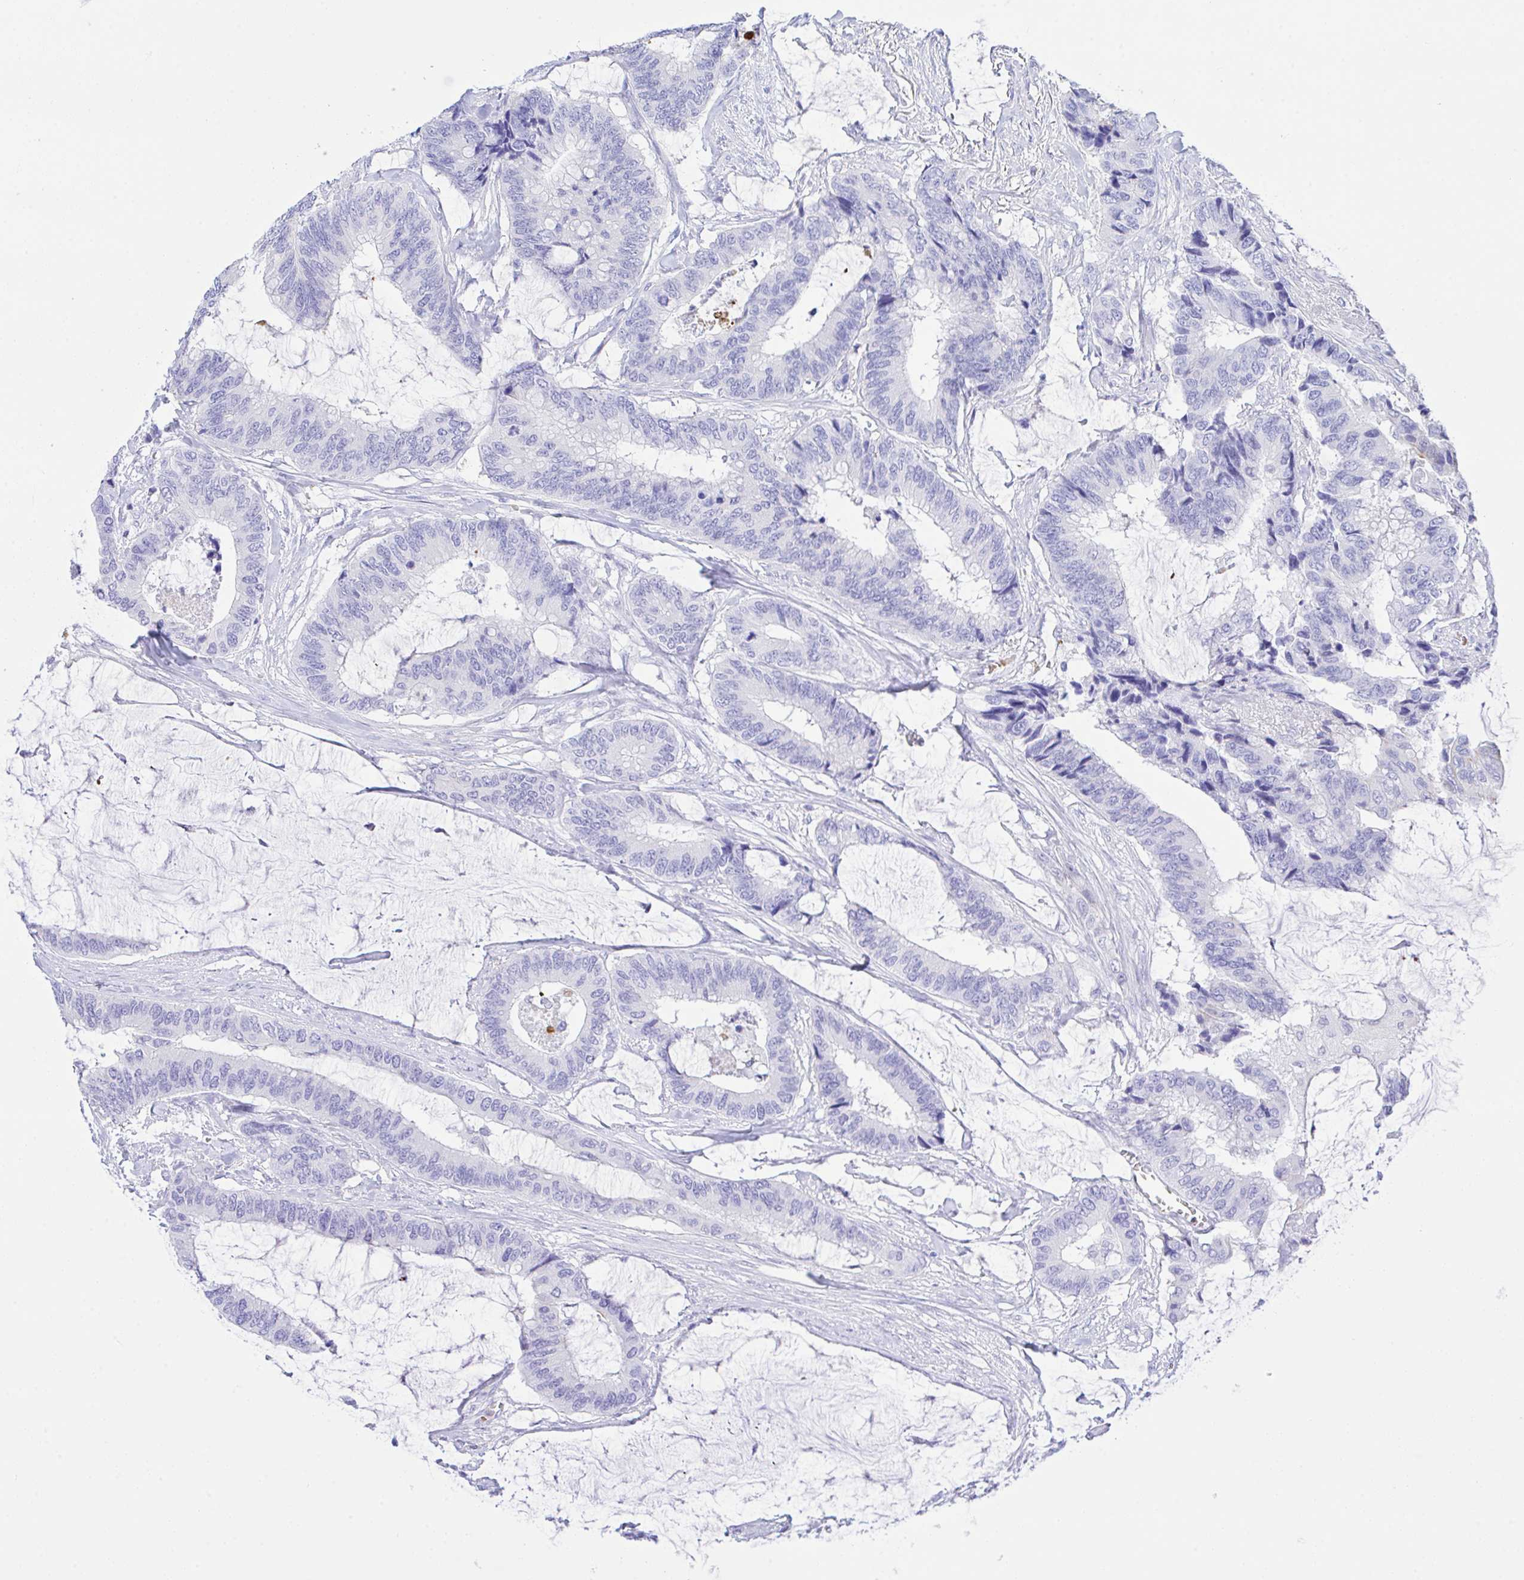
{"staining": {"intensity": "negative", "quantity": "none", "location": "none"}, "tissue": "colorectal cancer", "cell_type": "Tumor cells", "image_type": "cancer", "snomed": [{"axis": "morphology", "description": "Adenocarcinoma, NOS"}, {"axis": "topography", "description": "Rectum"}], "caption": "Tumor cells are negative for brown protein staining in adenocarcinoma (colorectal).", "gene": "ZNF221", "patient": {"sex": "female", "age": 59}}